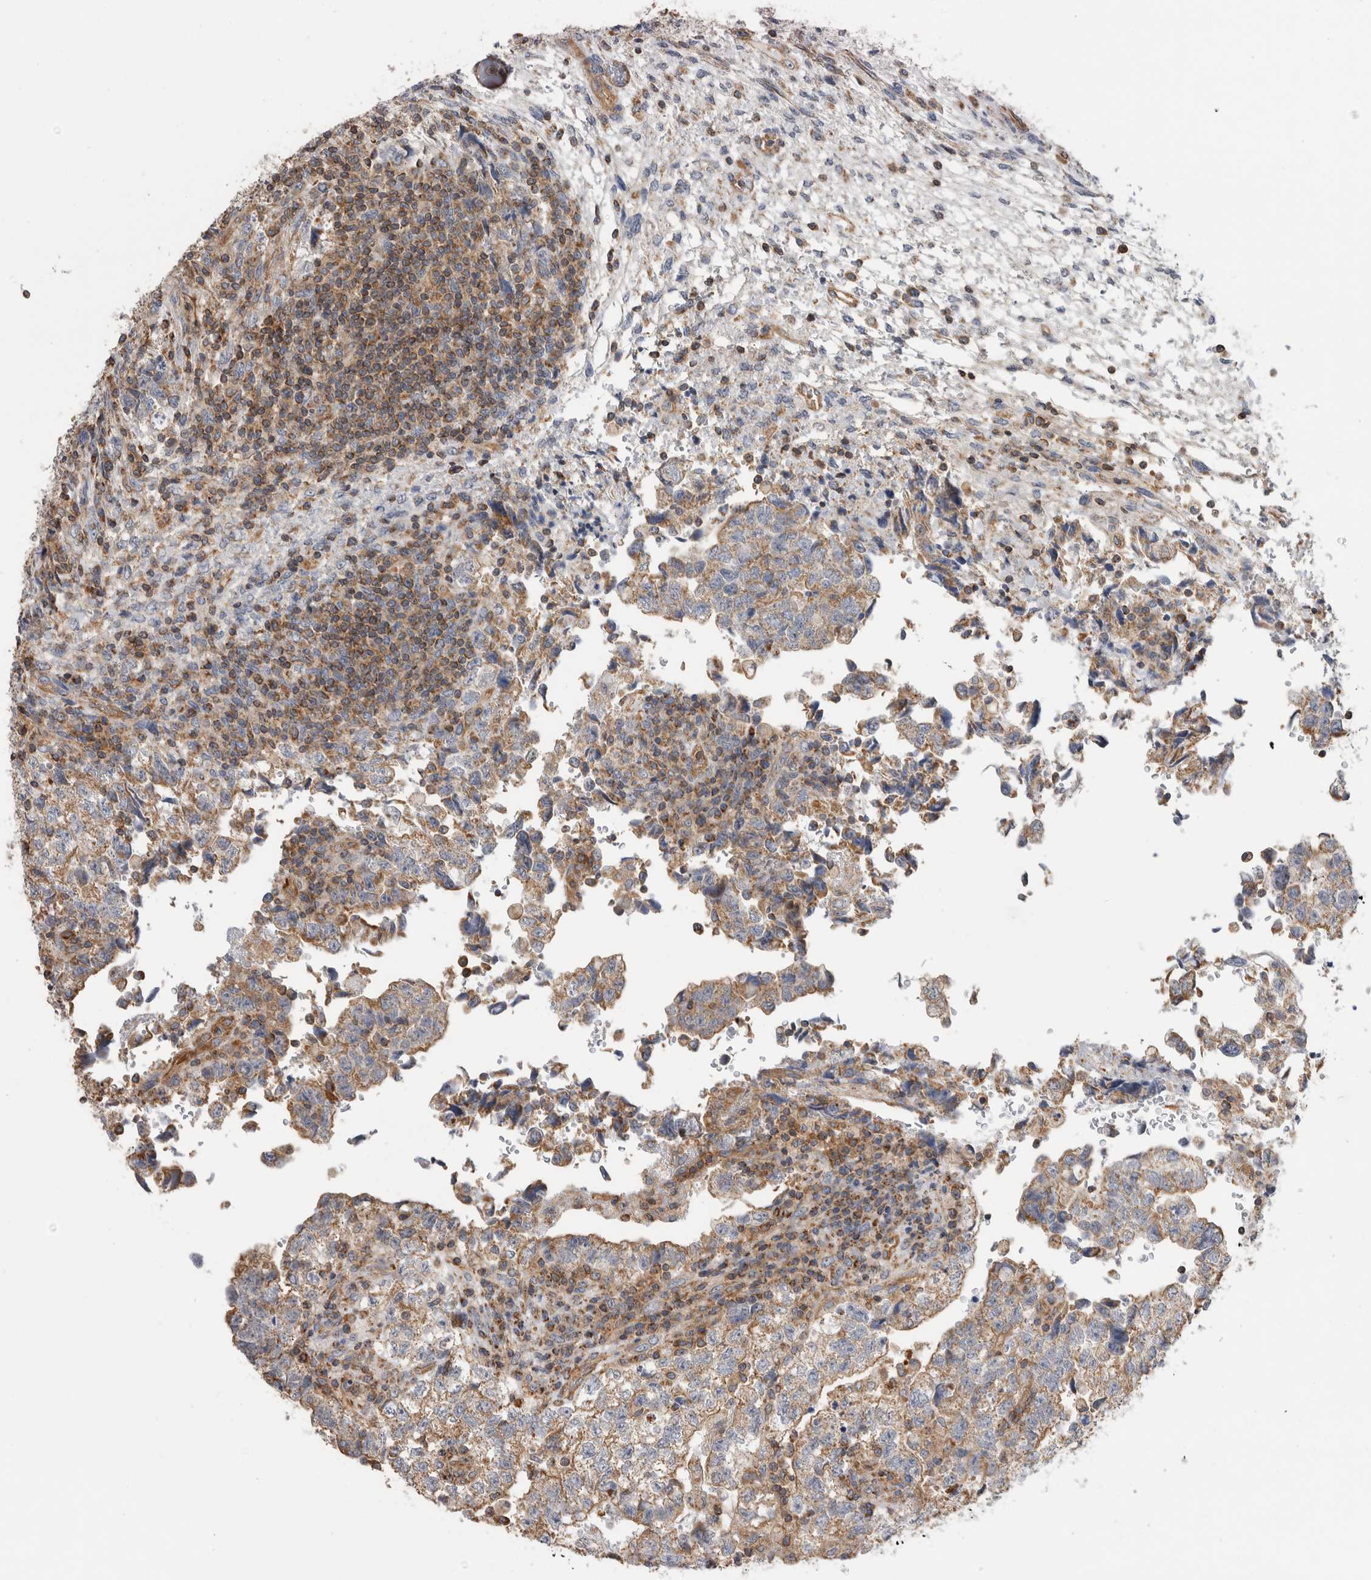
{"staining": {"intensity": "weak", "quantity": ">75%", "location": "cytoplasmic/membranous"}, "tissue": "testis cancer", "cell_type": "Tumor cells", "image_type": "cancer", "snomed": [{"axis": "morphology", "description": "Normal tissue, NOS"}, {"axis": "morphology", "description": "Carcinoma, Embryonal, NOS"}, {"axis": "topography", "description": "Testis"}], "caption": "Embryonal carcinoma (testis) stained for a protein demonstrates weak cytoplasmic/membranous positivity in tumor cells.", "gene": "SFXN2", "patient": {"sex": "male", "age": 36}}